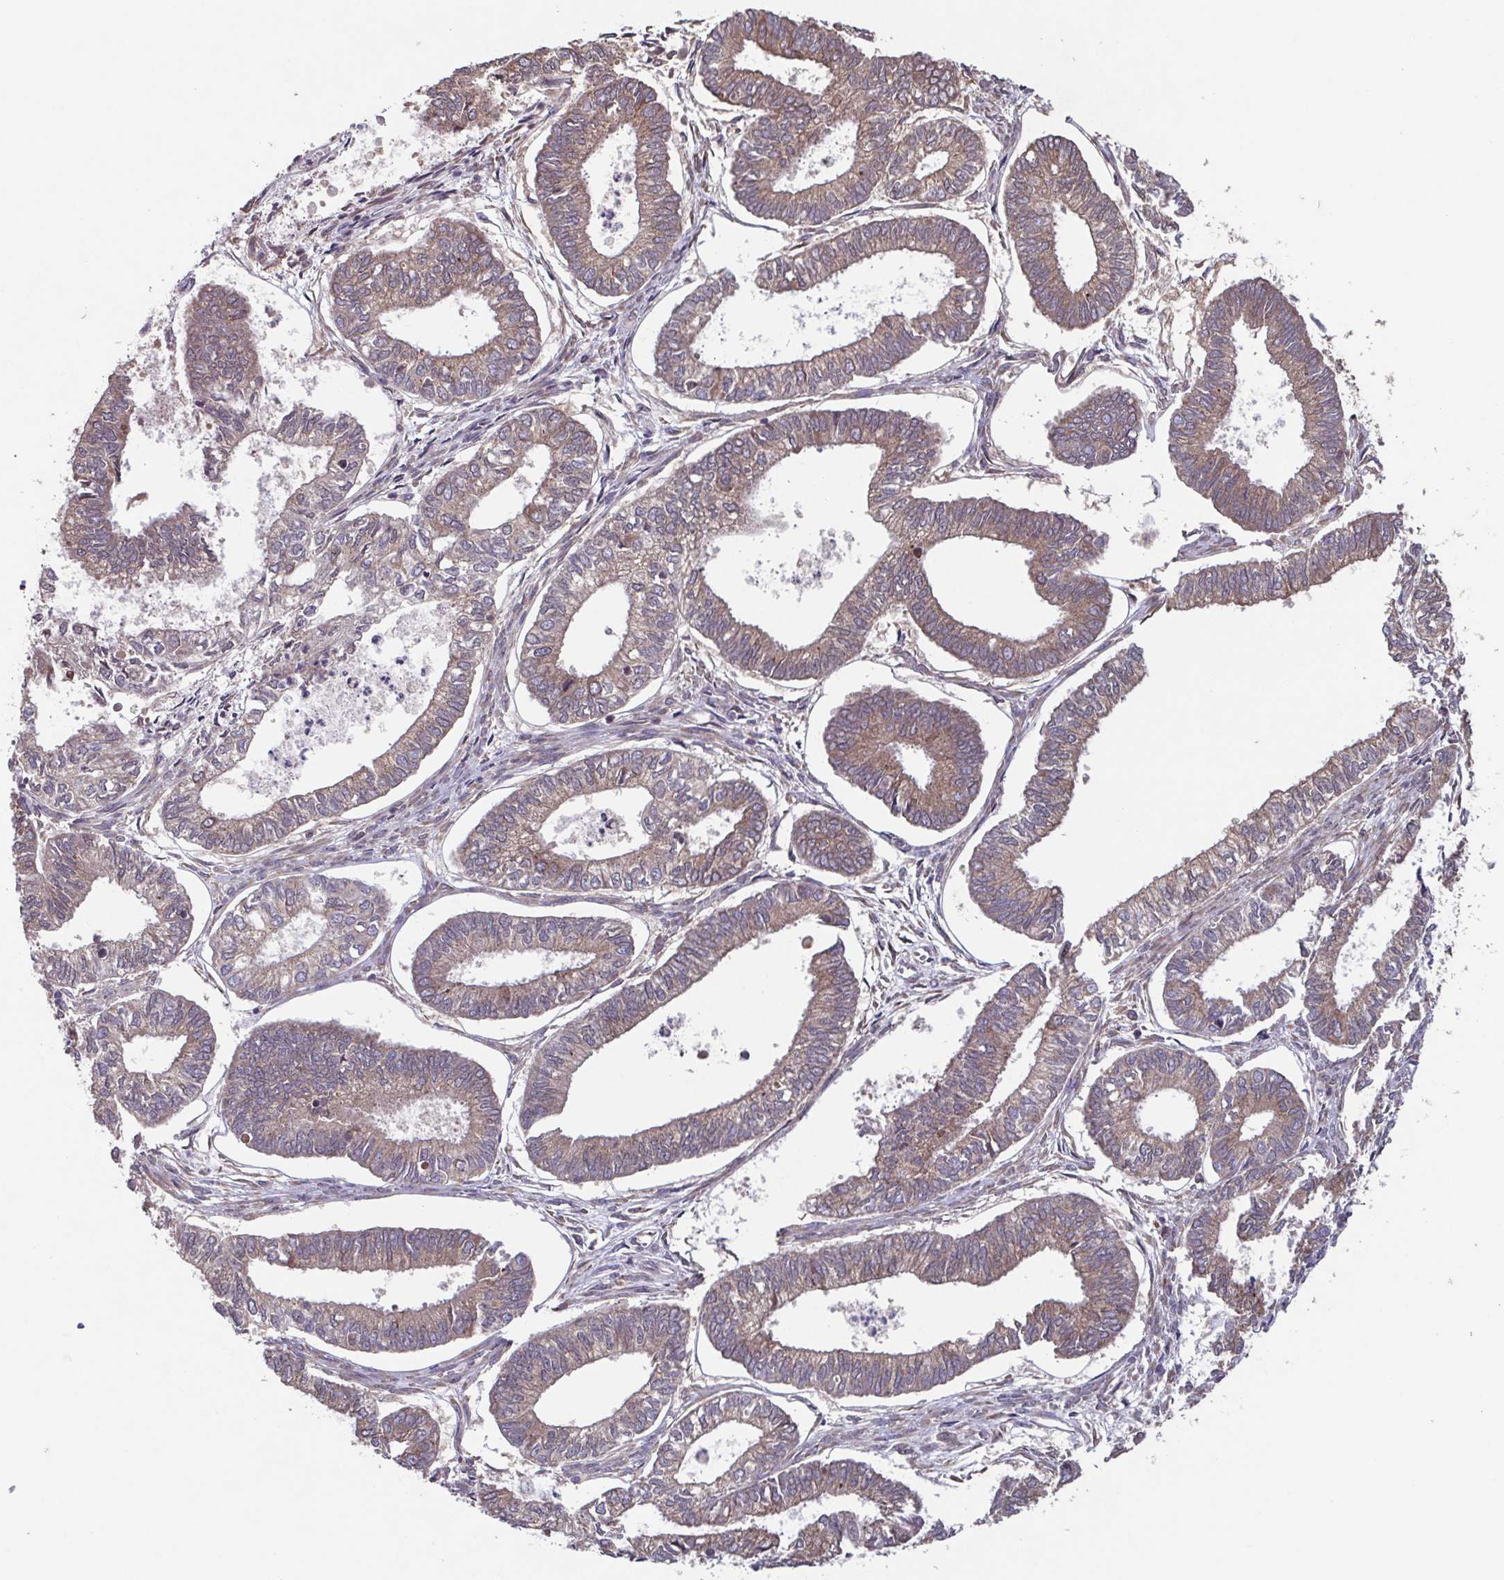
{"staining": {"intensity": "weak", "quantity": ">75%", "location": "cytoplasmic/membranous"}, "tissue": "ovarian cancer", "cell_type": "Tumor cells", "image_type": "cancer", "snomed": [{"axis": "morphology", "description": "Carcinoma, endometroid"}, {"axis": "topography", "description": "Ovary"}], "caption": "This histopathology image exhibits immunohistochemistry staining of human ovarian cancer (endometroid carcinoma), with low weak cytoplasmic/membranous expression in approximately >75% of tumor cells.", "gene": "COPB1", "patient": {"sex": "female", "age": 64}}